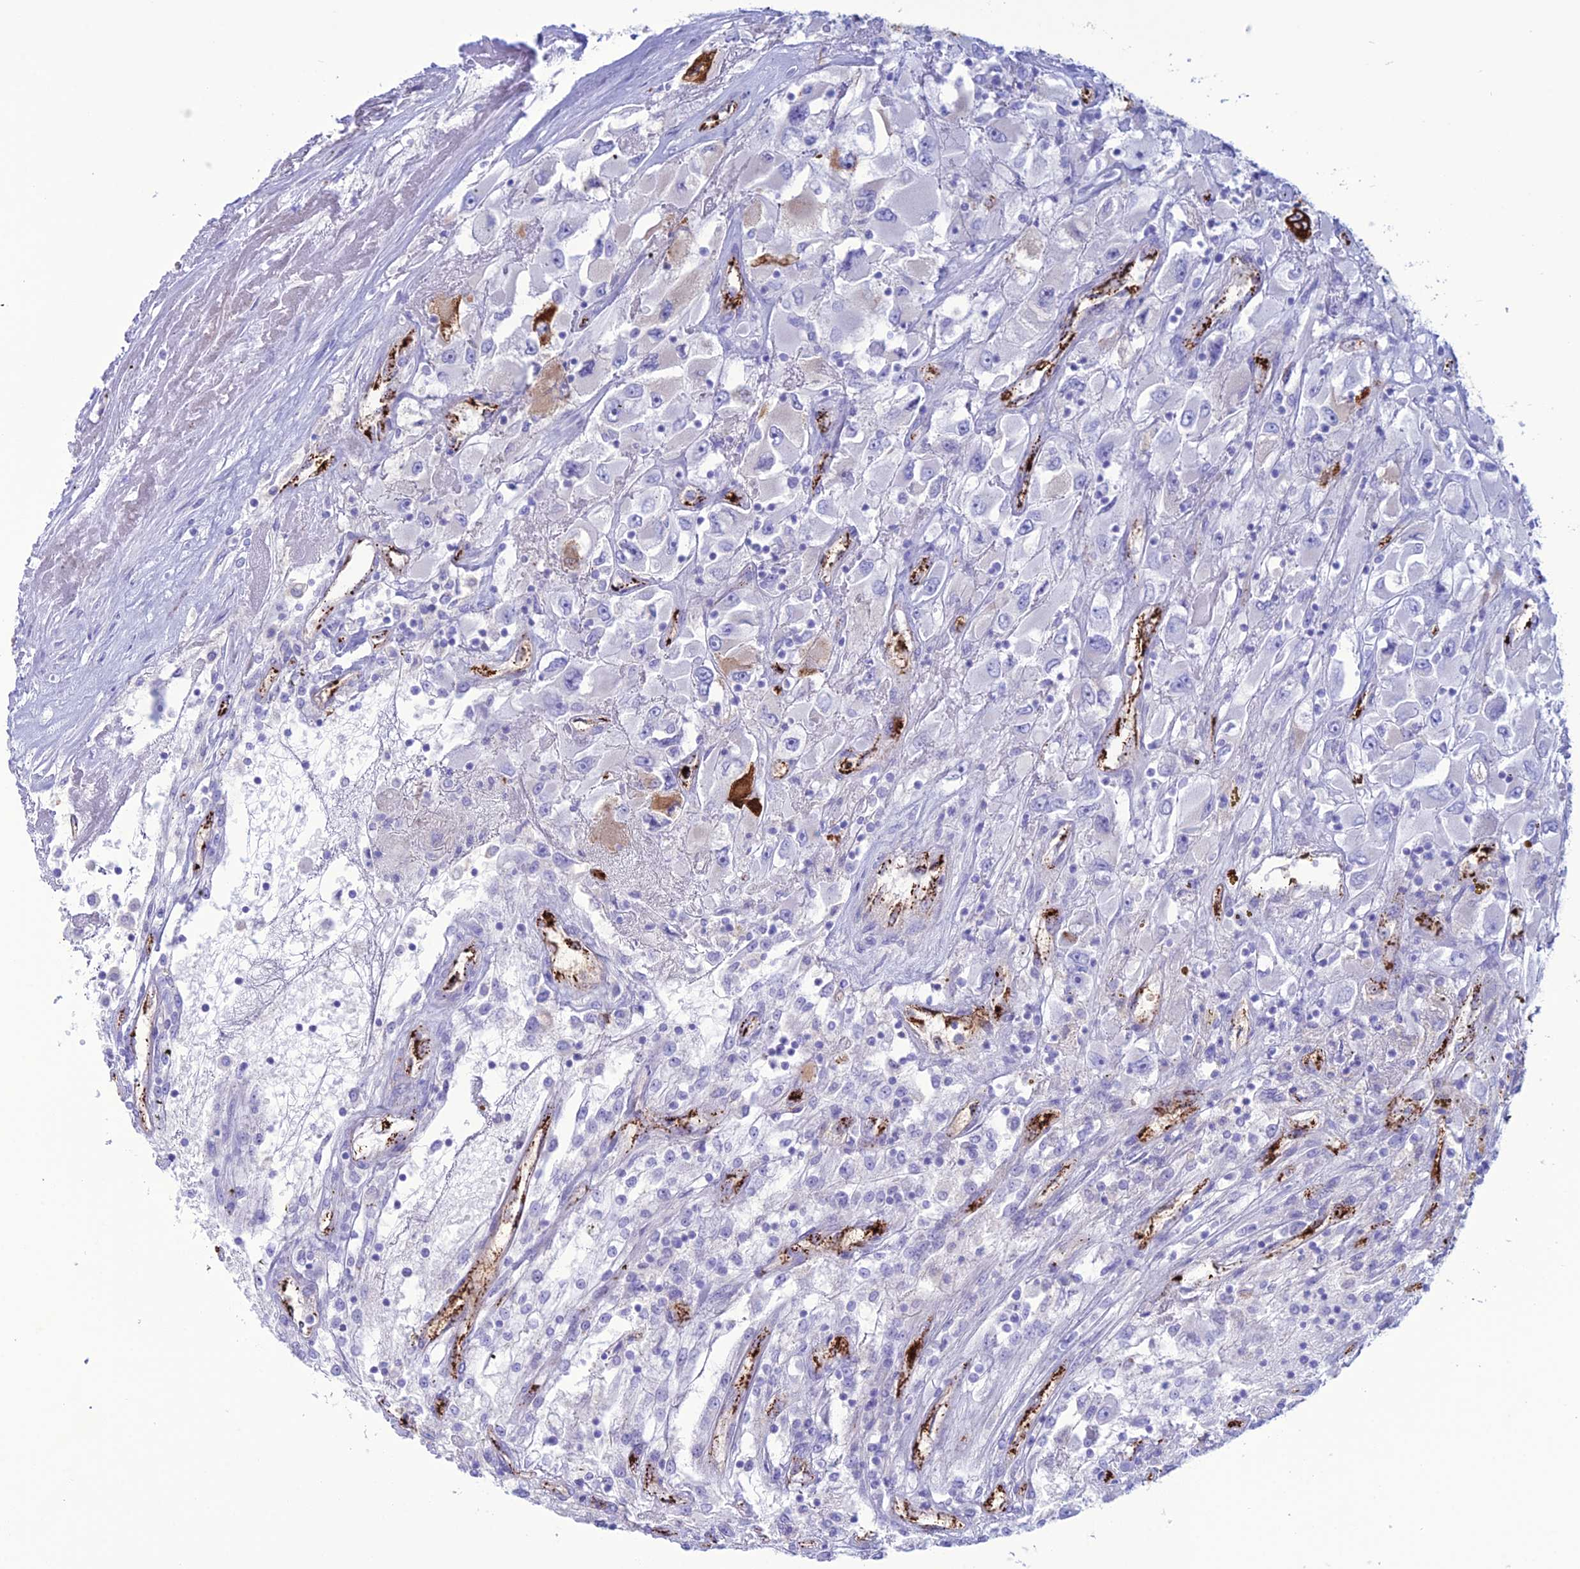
{"staining": {"intensity": "negative", "quantity": "none", "location": "none"}, "tissue": "renal cancer", "cell_type": "Tumor cells", "image_type": "cancer", "snomed": [{"axis": "morphology", "description": "Adenocarcinoma, NOS"}, {"axis": "topography", "description": "Kidney"}], "caption": "Immunohistochemical staining of renal cancer (adenocarcinoma) reveals no significant staining in tumor cells.", "gene": "CDC42EP5", "patient": {"sex": "female", "age": 52}}